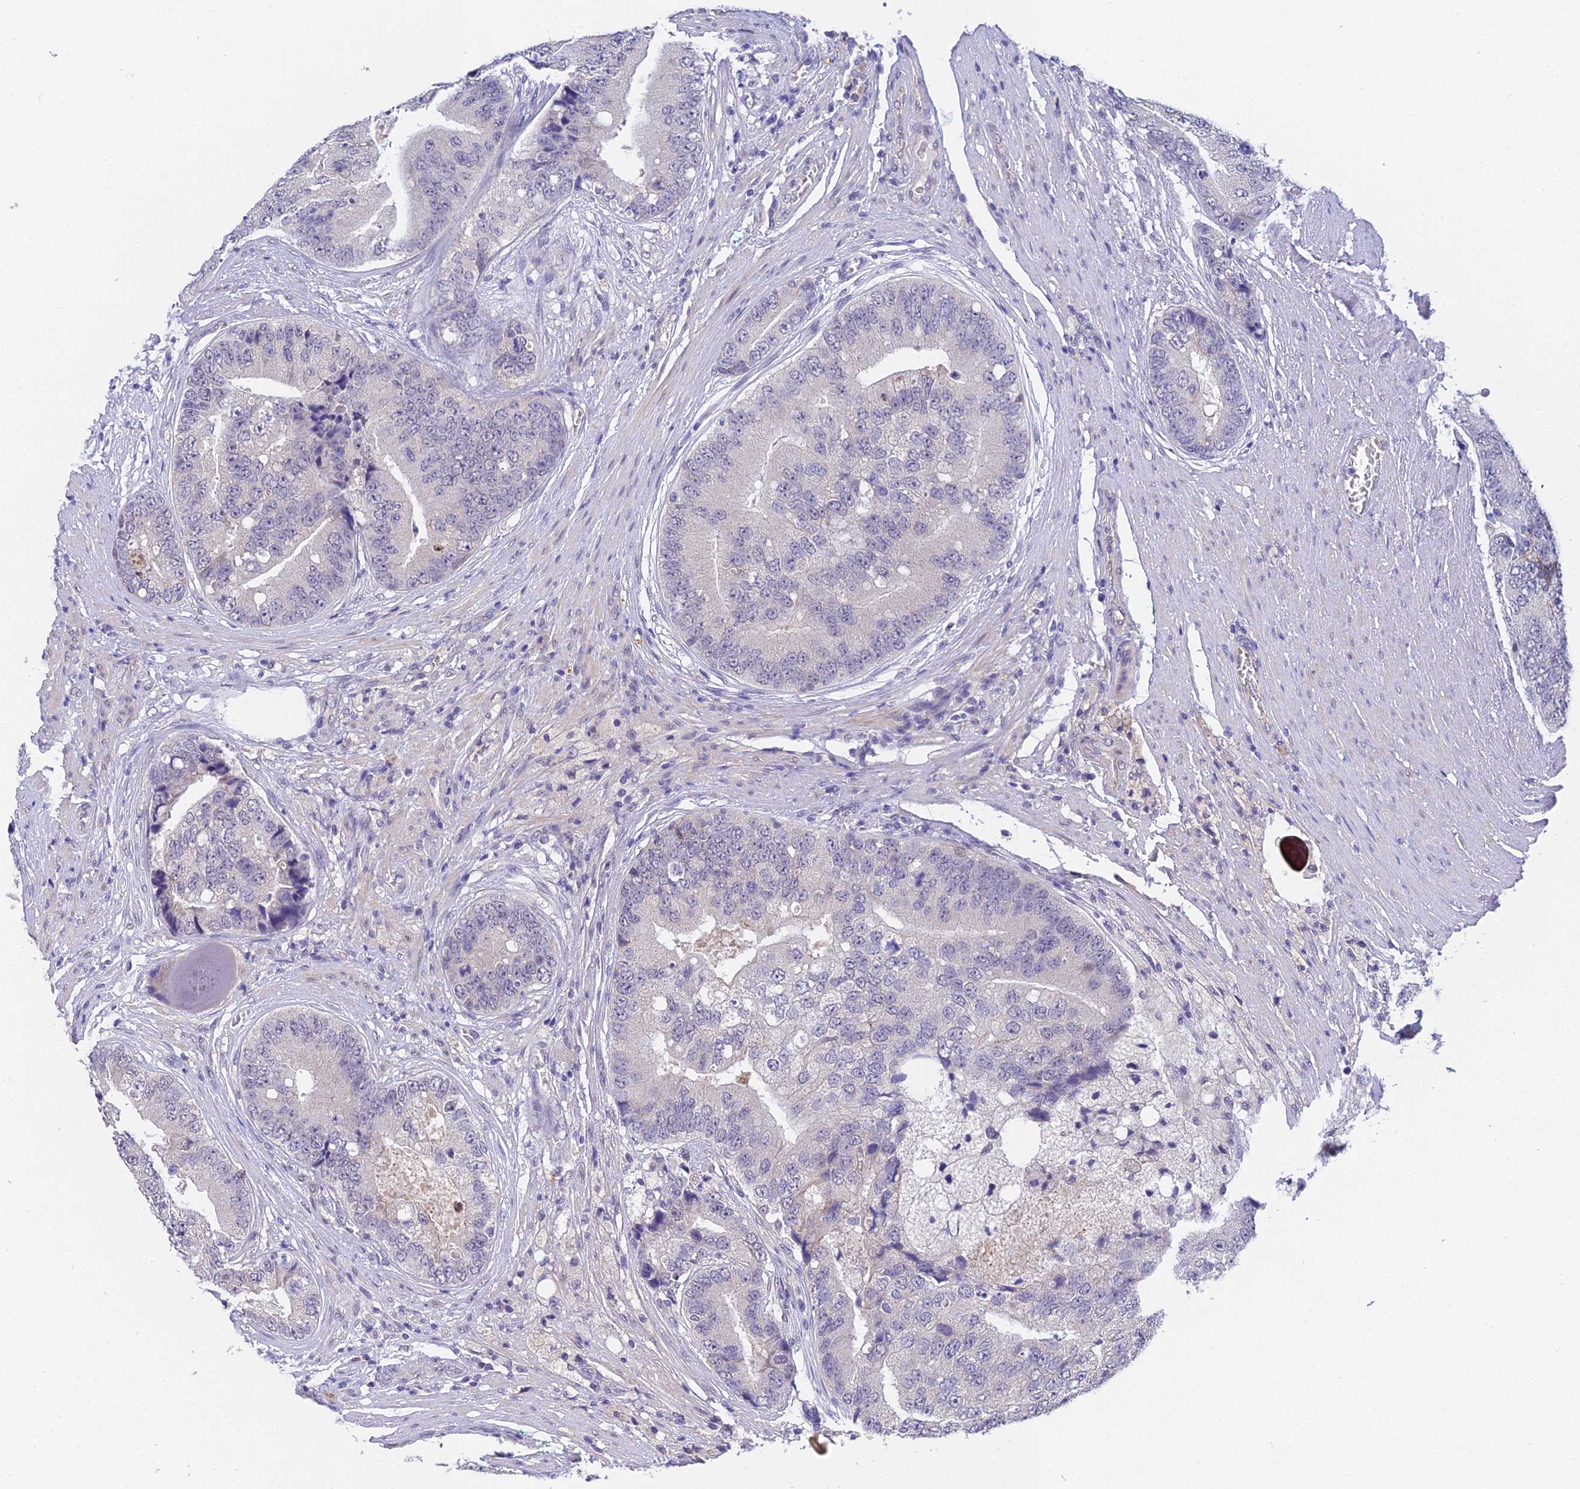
{"staining": {"intensity": "negative", "quantity": "none", "location": "none"}, "tissue": "prostate cancer", "cell_type": "Tumor cells", "image_type": "cancer", "snomed": [{"axis": "morphology", "description": "Adenocarcinoma, High grade"}, {"axis": "topography", "description": "Prostate"}], "caption": "An immunohistochemistry micrograph of prostate cancer is shown. There is no staining in tumor cells of prostate cancer.", "gene": "HOXB1", "patient": {"sex": "male", "age": 70}}